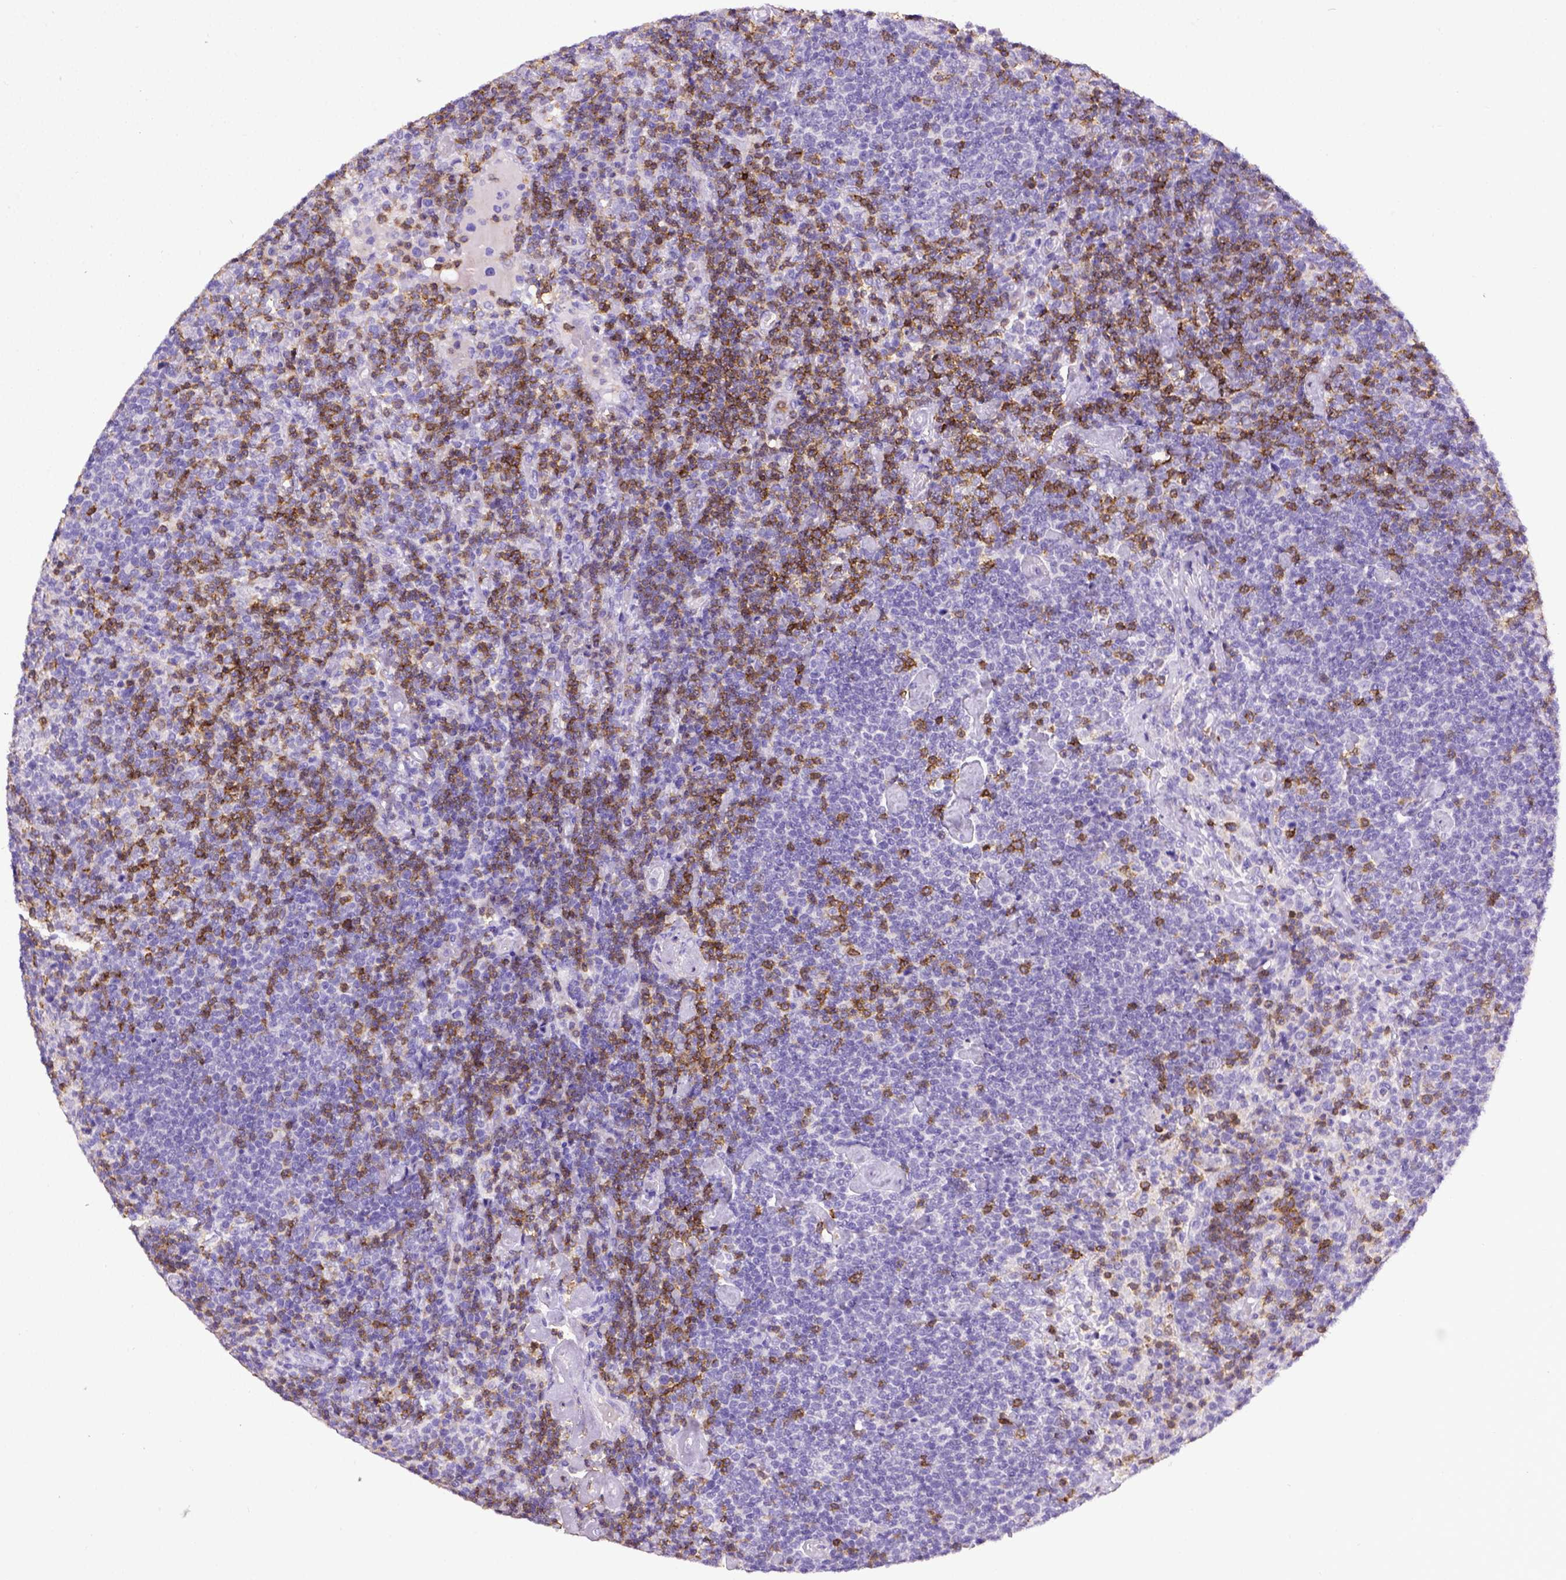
{"staining": {"intensity": "negative", "quantity": "none", "location": "none"}, "tissue": "lymphoma", "cell_type": "Tumor cells", "image_type": "cancer", "snomed": [{"axis": "morphology", "description": "Malignant lymphoma, non-Hodgkin's type, High grade"}, {"axis": "topography", "description": "Lymph node"}], "caption": "Tumor cells show no significant expression in lymphoma.", "gene": "CD3E", "patient": {"sex": "male", "age": 61}}